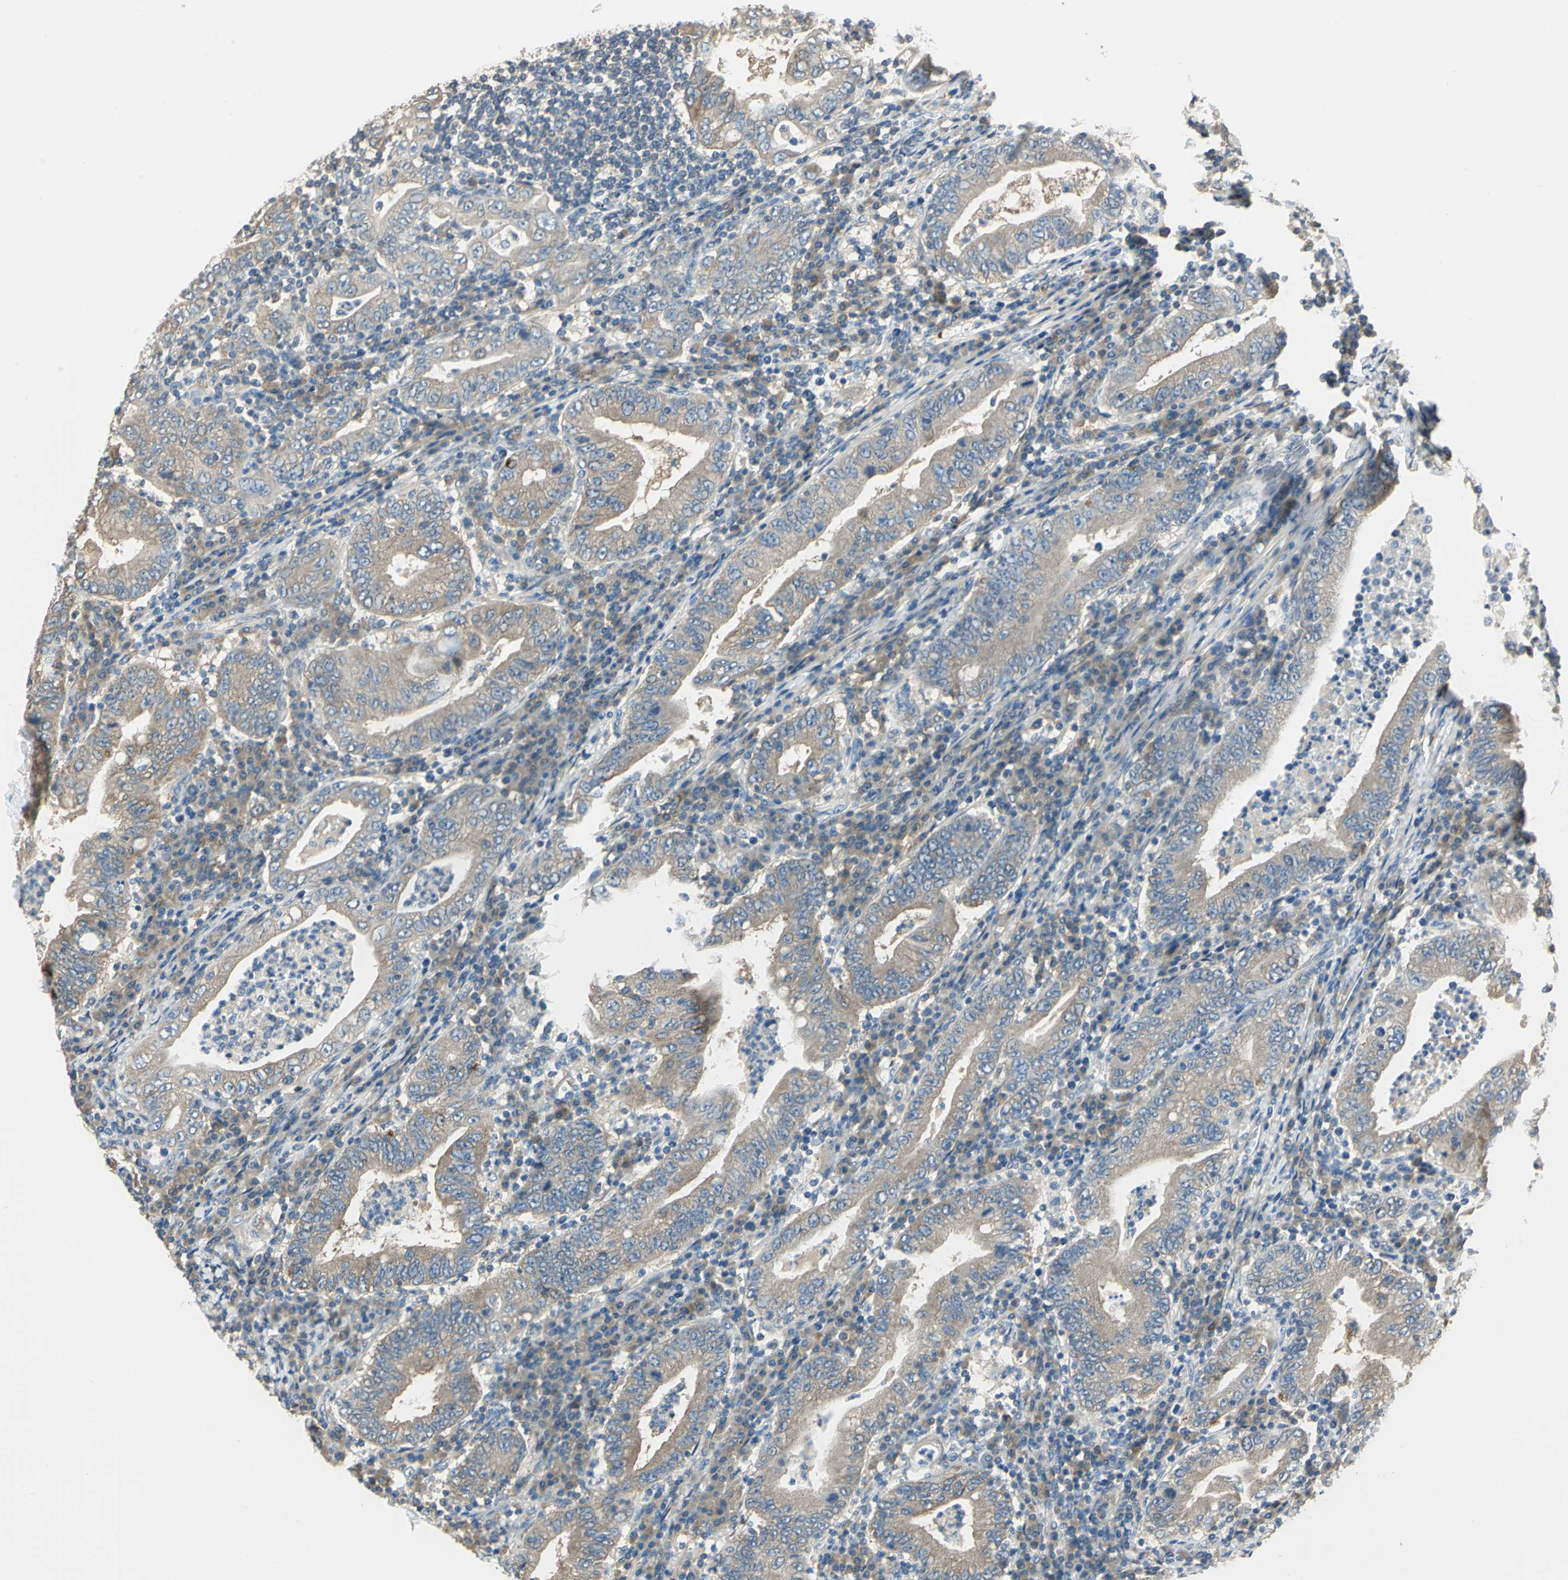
{"staining": {"intensity": "moderate", "quantity": ">75%", "location": "cytoplasmic/membranous"}, "tissue": "stomach cancer", "cell_type": "Tumor cells", "image_type": "cancer", "snomed": [{"axis": "morphology", "description": "Normal tissue, NOS"}, {"axis": "morphology", "description": "Adenocarcinoma, NOS"}, {"axis": "topography", "description": "Esophagus"}, {"axis": "topography", "description": "Stomach, upper"}, {"axis": "topography", "description": "Peripheral nerve tissue"}], "caption": "Human stomach adenocarcinoma stained with a protein marker shows moderate staining in tumor cells.", "gene": "SHC2", "patient": {"sex": "male", "age": 62}}